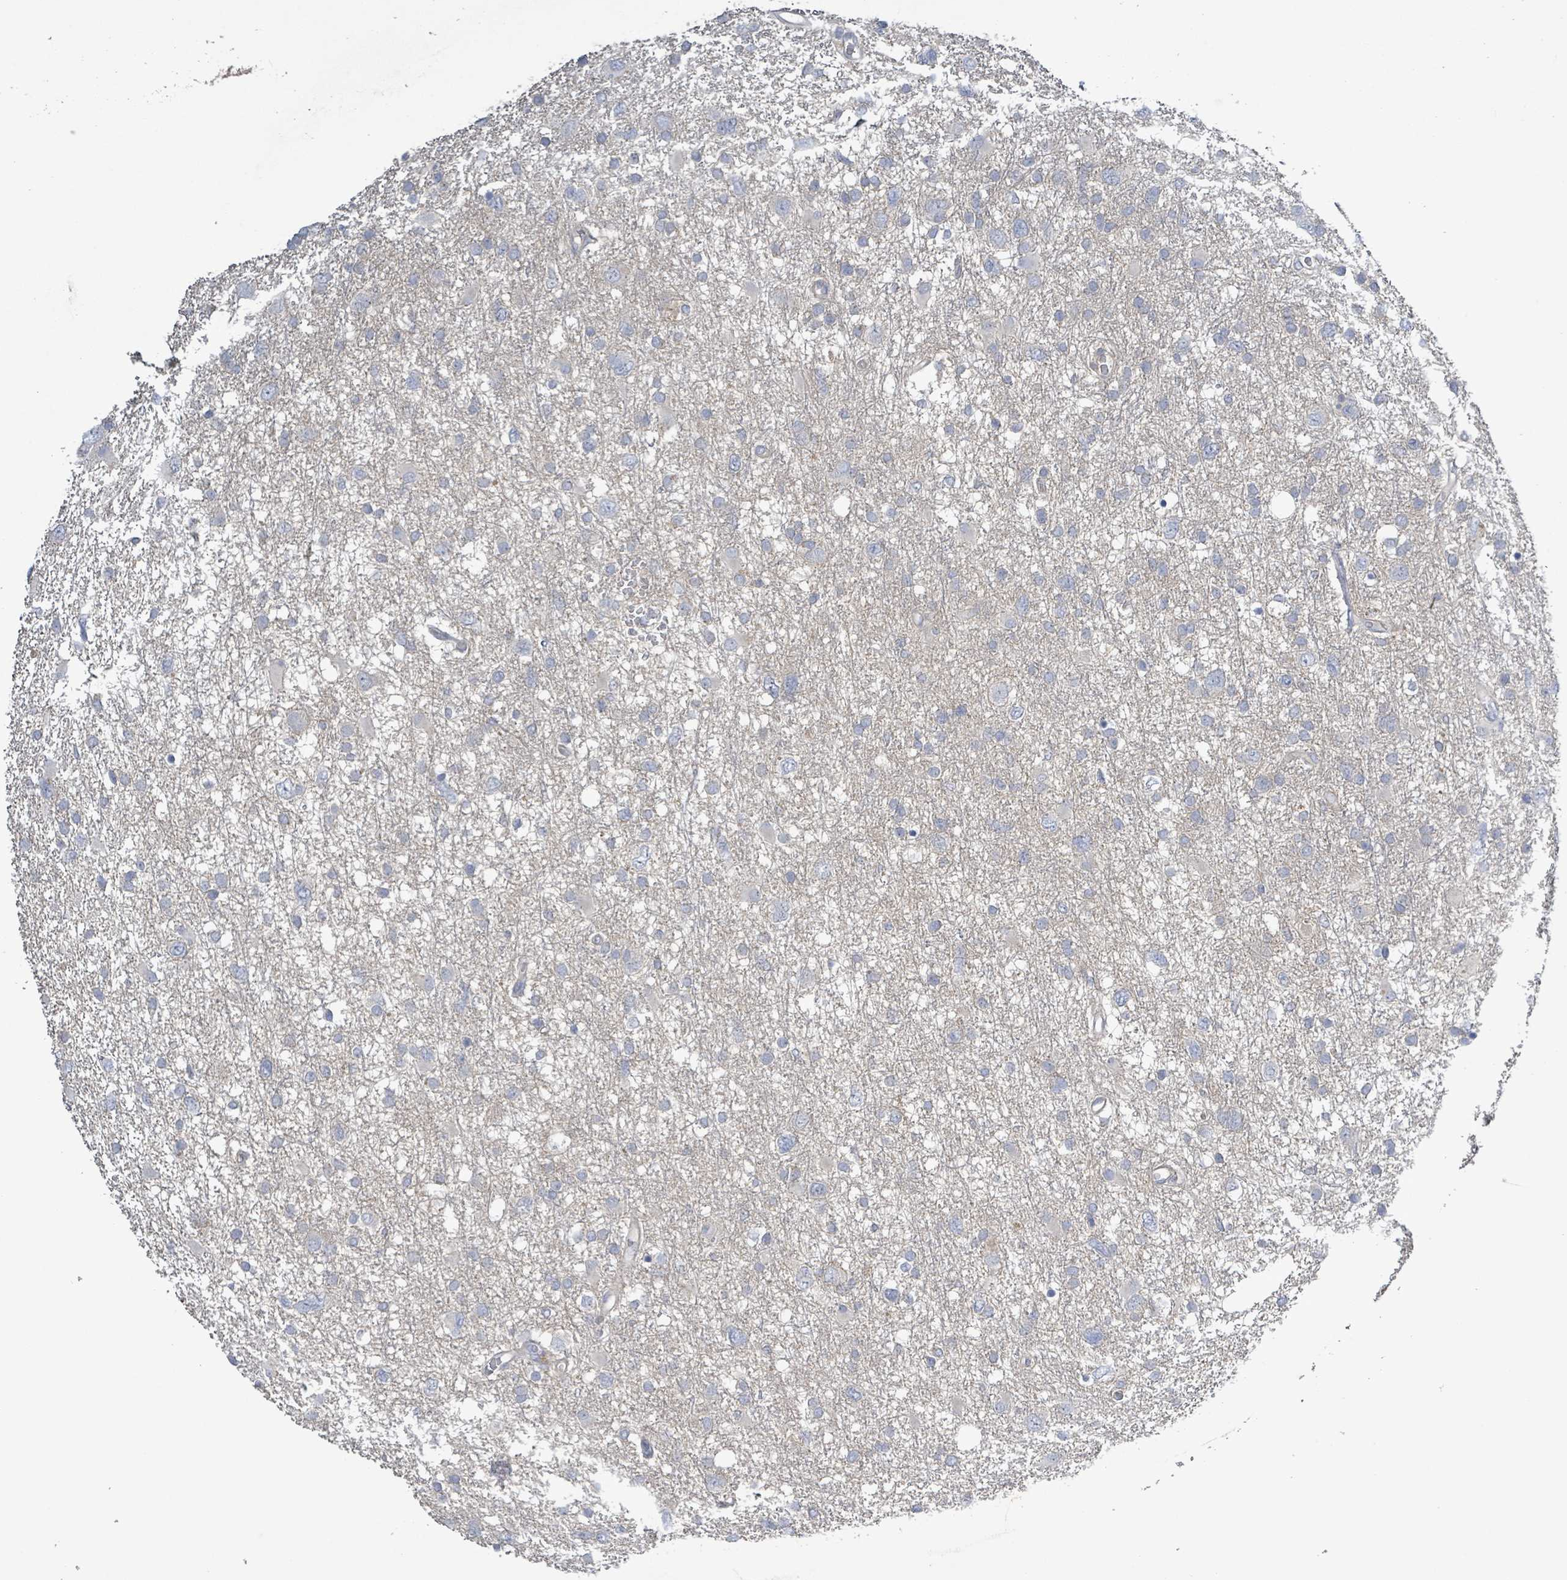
{"staining": {"intensity": "negative", "quantity": "none", "location": "none"}, "tissue": "glioma", "cell_type": "Tumor cells", "image_type": "cancer", "snomed": [{"axis": "morphology", "description": "Glioma, malignant, High grade"}, {"axis": "topography", "description": "Brain"}], "caption": "The photomicrograph displays no significant expression in tumor cells of malignant high-grade glioma. Brightfield microscopy of immunohistochemistry (IHC) stained with DAB (3,3'-diaminobenzidine) (brown) and hematoxylin (blue), captured at high magnification.", "gene": "KRAS", "patient": {"sex": "male", "age": 61}}